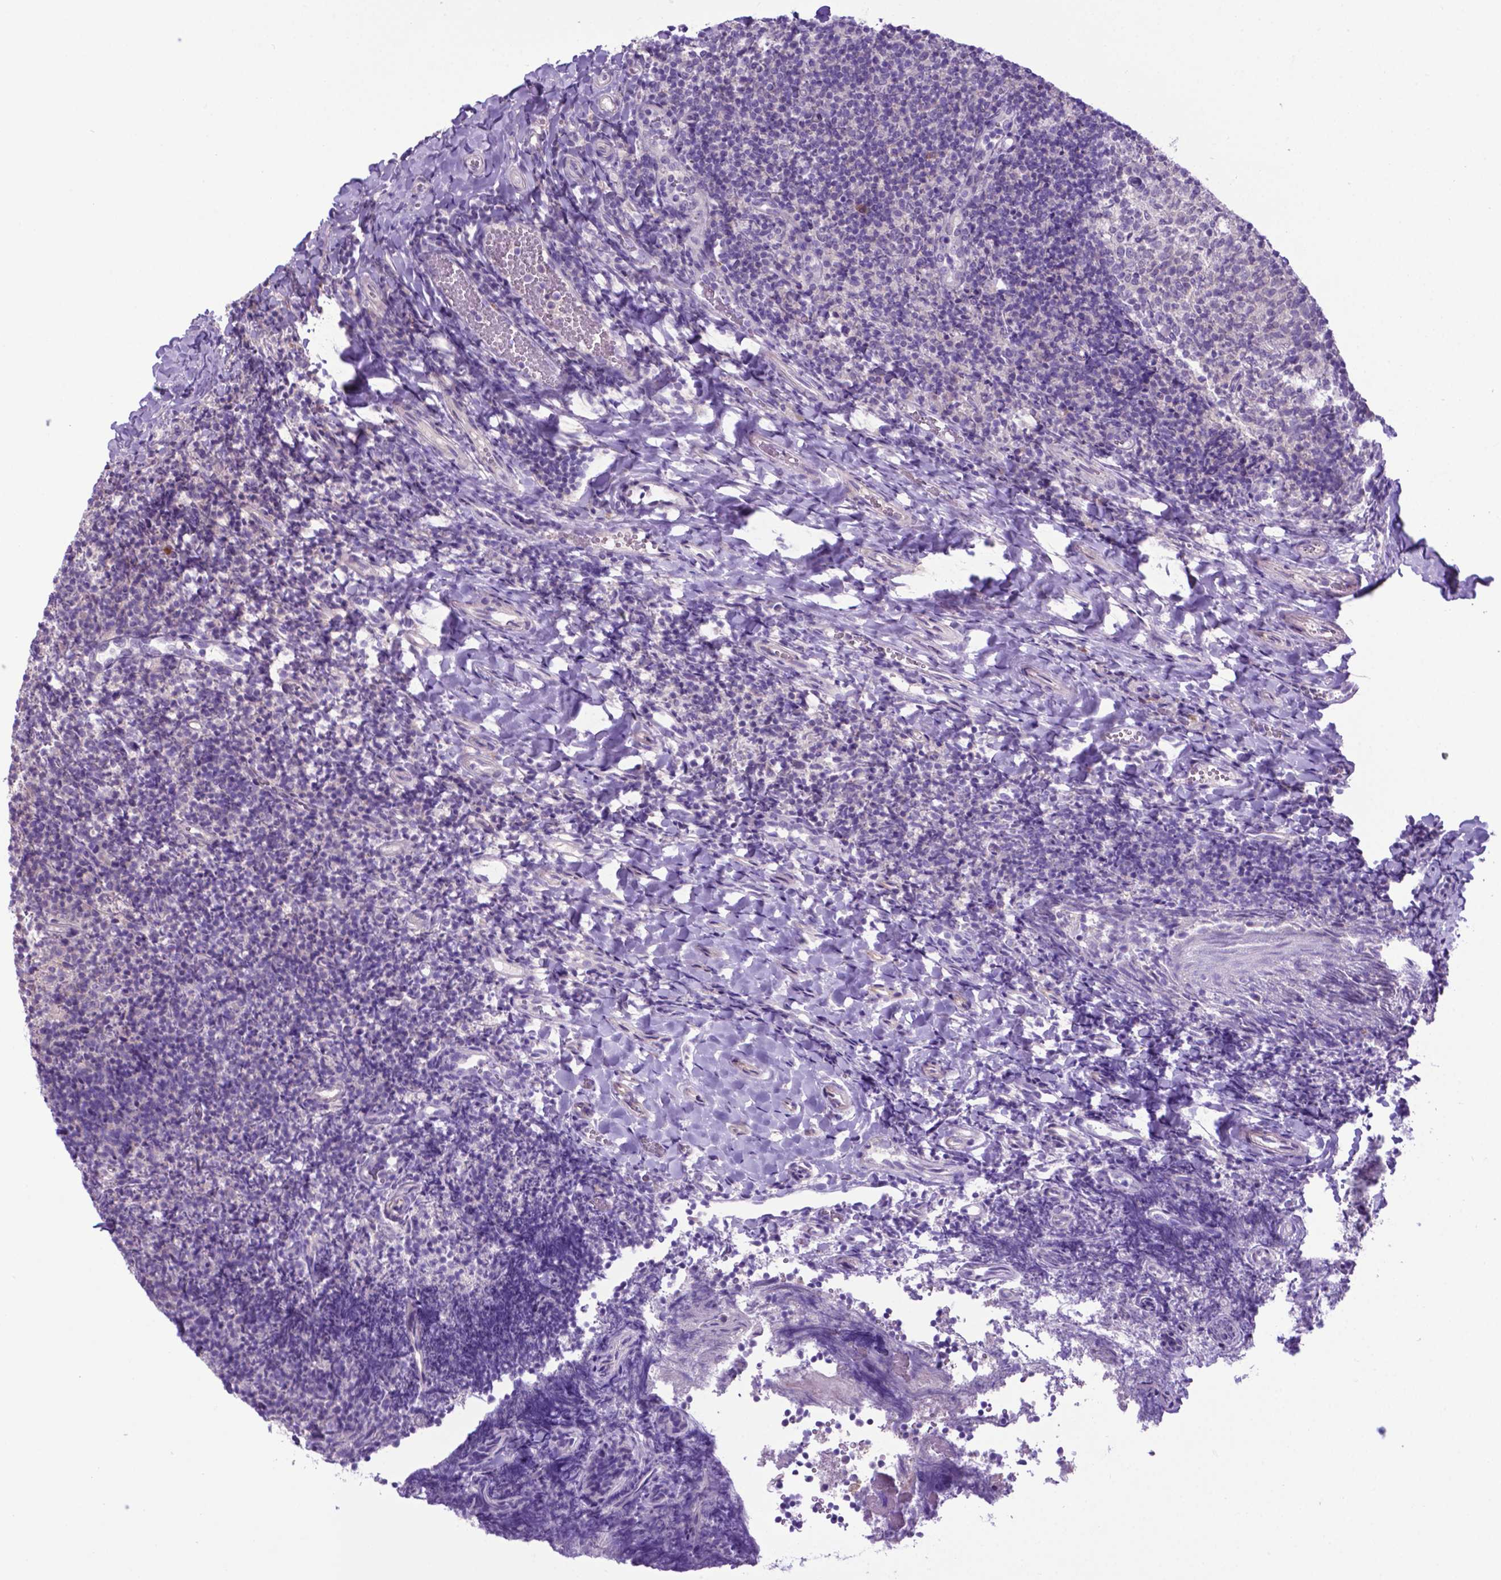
{"staining": {"intensity": "negative", "quantity": "none", "location": "none"}, "tissue": "tonsil", "cell_type": "Germinal center cells", "image_type": "normal", "snomed": [{"axis": "morphology", "description": "Normal tissue, NOS"}, {"axis": "topography", "description": "Tonsil"}], "caption": "The histopathology image displays no staining of germinal center cells in benign tonsil.", "gene": "ADRA2B", "patient": {"sex": "female", "age": 10}}